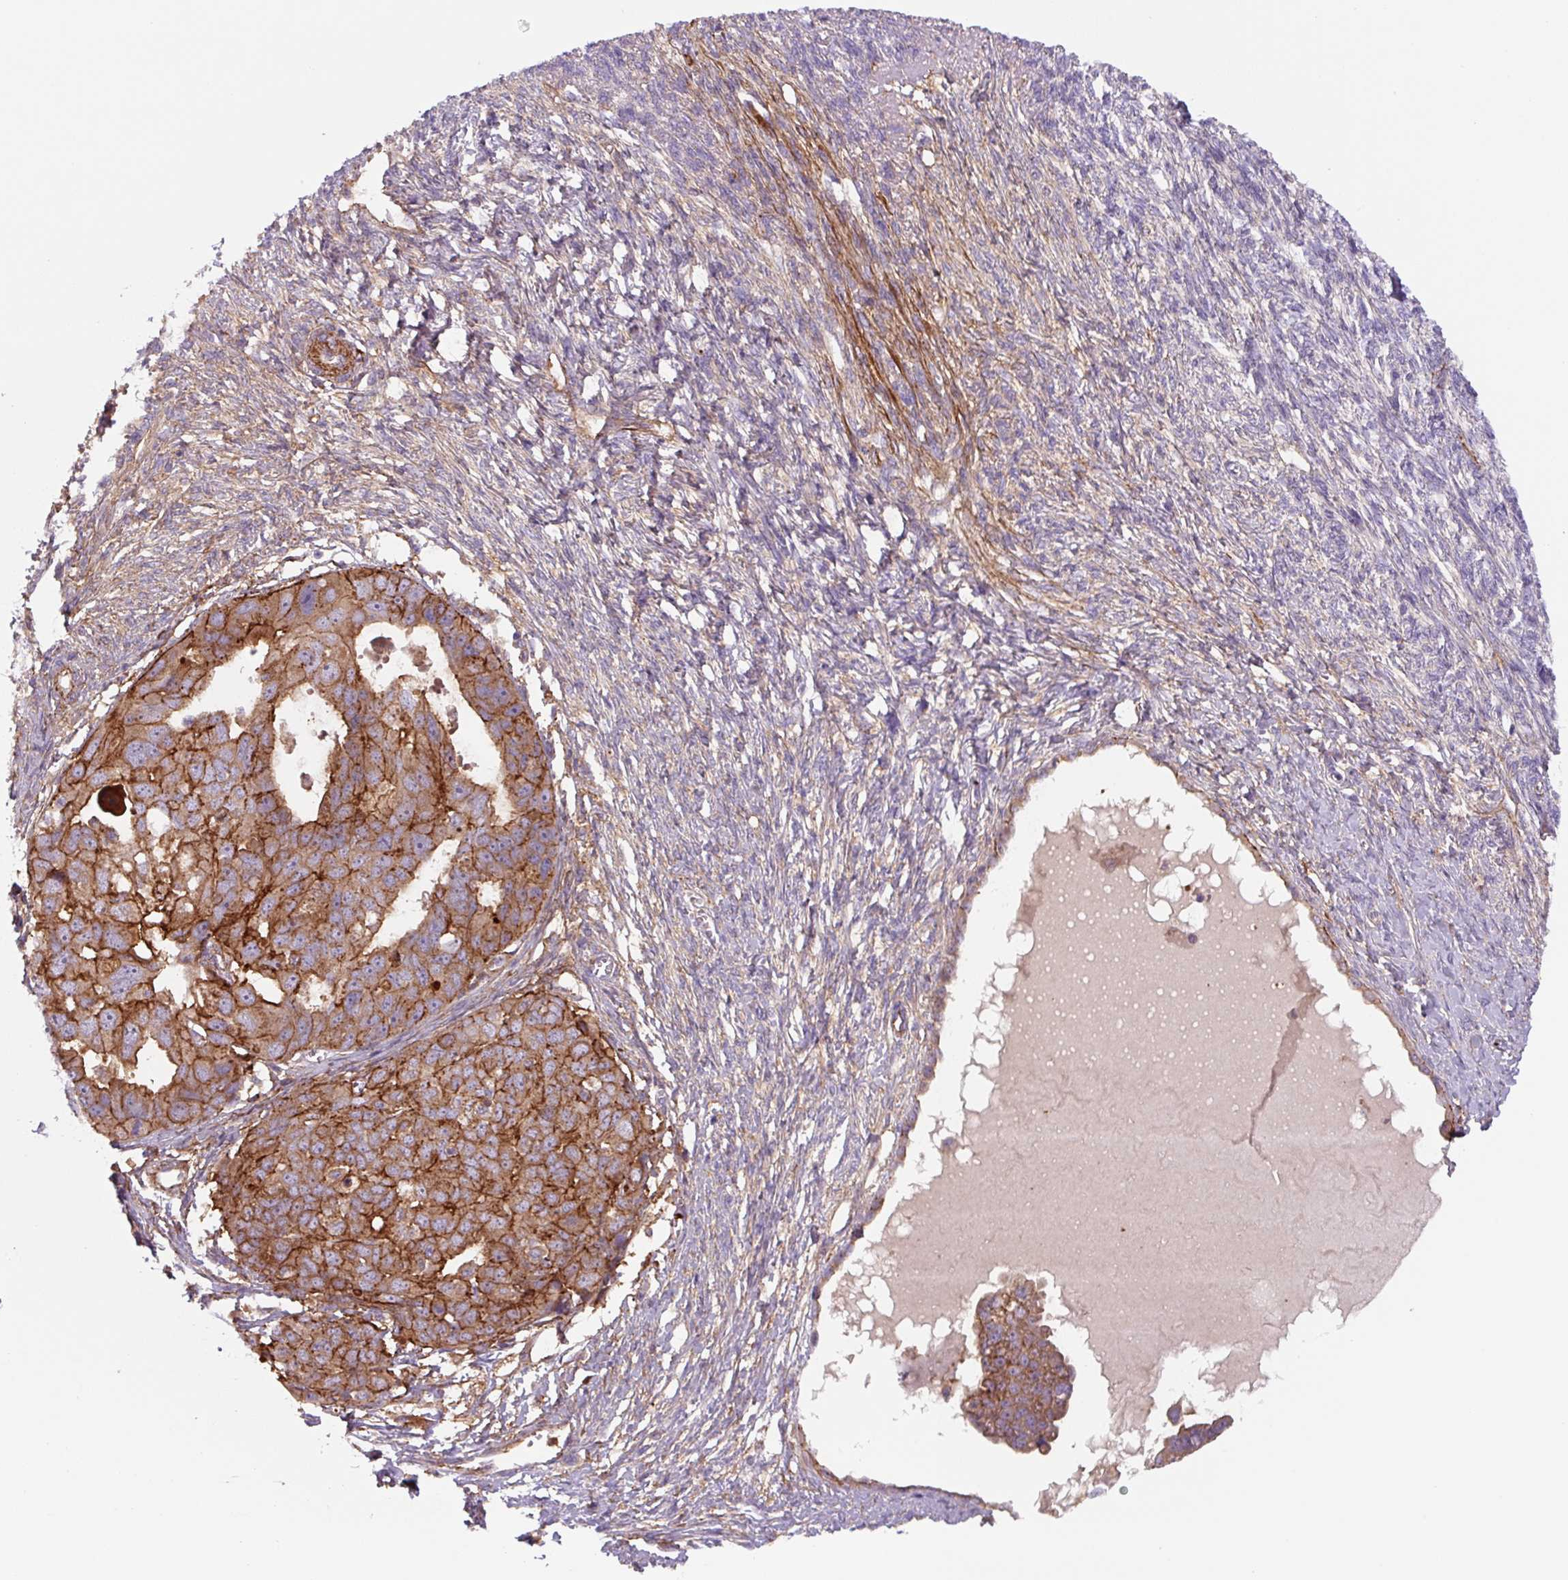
{"staining": {"intensity": "moderate", "quantity": ">75%", "location": "cytoplasmic/membranous"}, "tissue": "ovarian cancer", "cell_type": "Tumor cells", "image_type": "cancer", "snomed": [{"axis": "morphology", "description": "Carcinoma, endometroid"}, {"axis": "topography", "description": "Ovary"}], "caption": "Ovarian cancer was stained to show a protein in brown. There is medium levels of moderate cytoplasmic/membranous expression in about >75% of tumor cells. The staining was performed using DAB (3,3'-diaminobenzidine) to visualize the protein expression in brown, while the nuclei were stained in blue with hematoxylin (Magnification: 20x).", "gene": "DHFR2", "patient": {"sex": "female", "age": 70}}